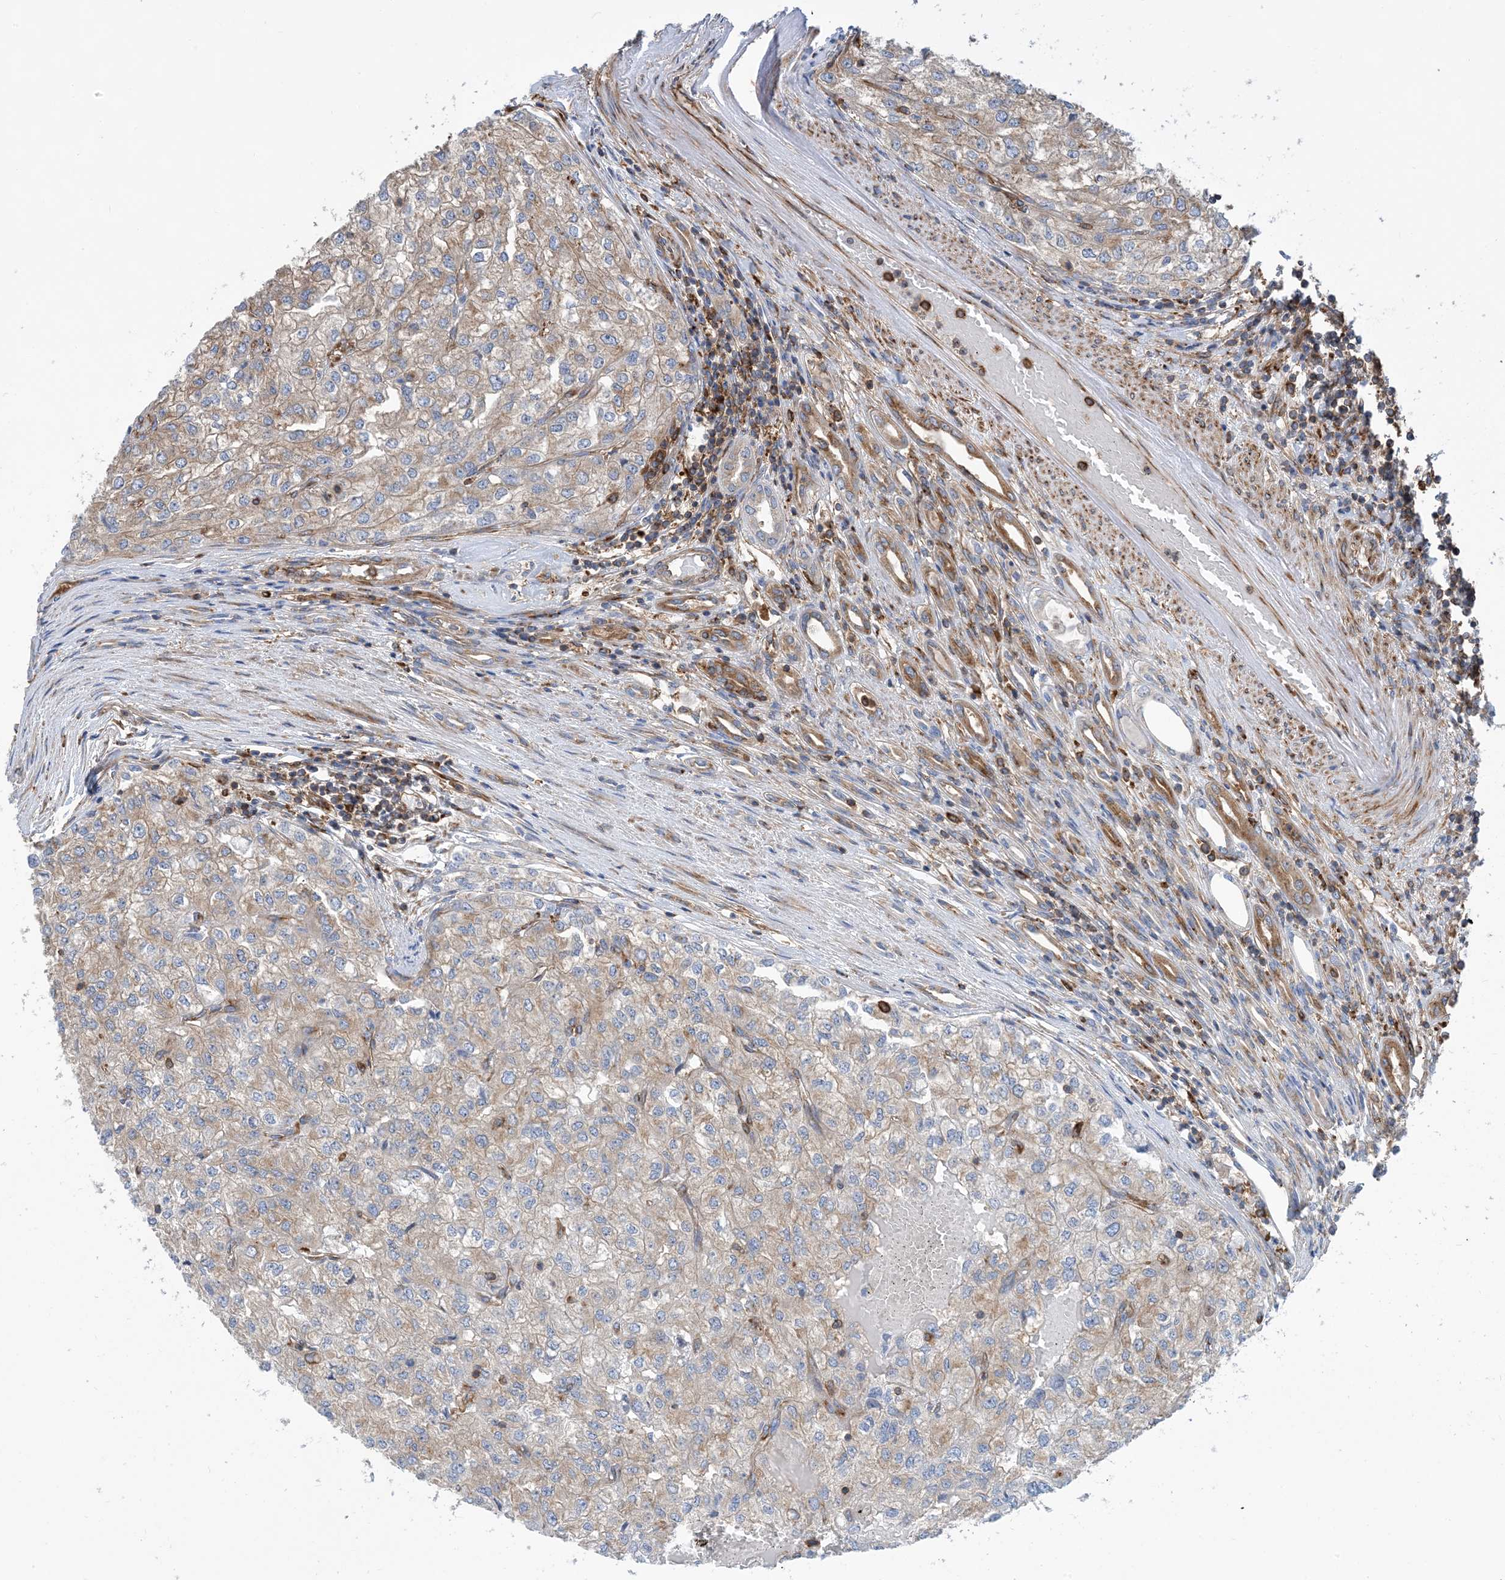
{"staining": {"intensity": "weak", "quantity": "25%-75%", "location": "cytoplasmic/membranous"}, "tissue": "renal cancer", "cell_type": "Tumor cells", "image_type": "cancer", "snomed": [{"axis": "morphology", "description": "Adenocarcinoma, NOS"}, {"axis": "topography", "description": "Kidney"}], "caption": "Renal adenocarcinoma stained with a brown dye reveals weak cytoplasmic/membranous positive positivity in about 25%-75% of tumor cells.", "gene": "DYNC1LI1", "patient": {"sex": "female", "age": 54}}